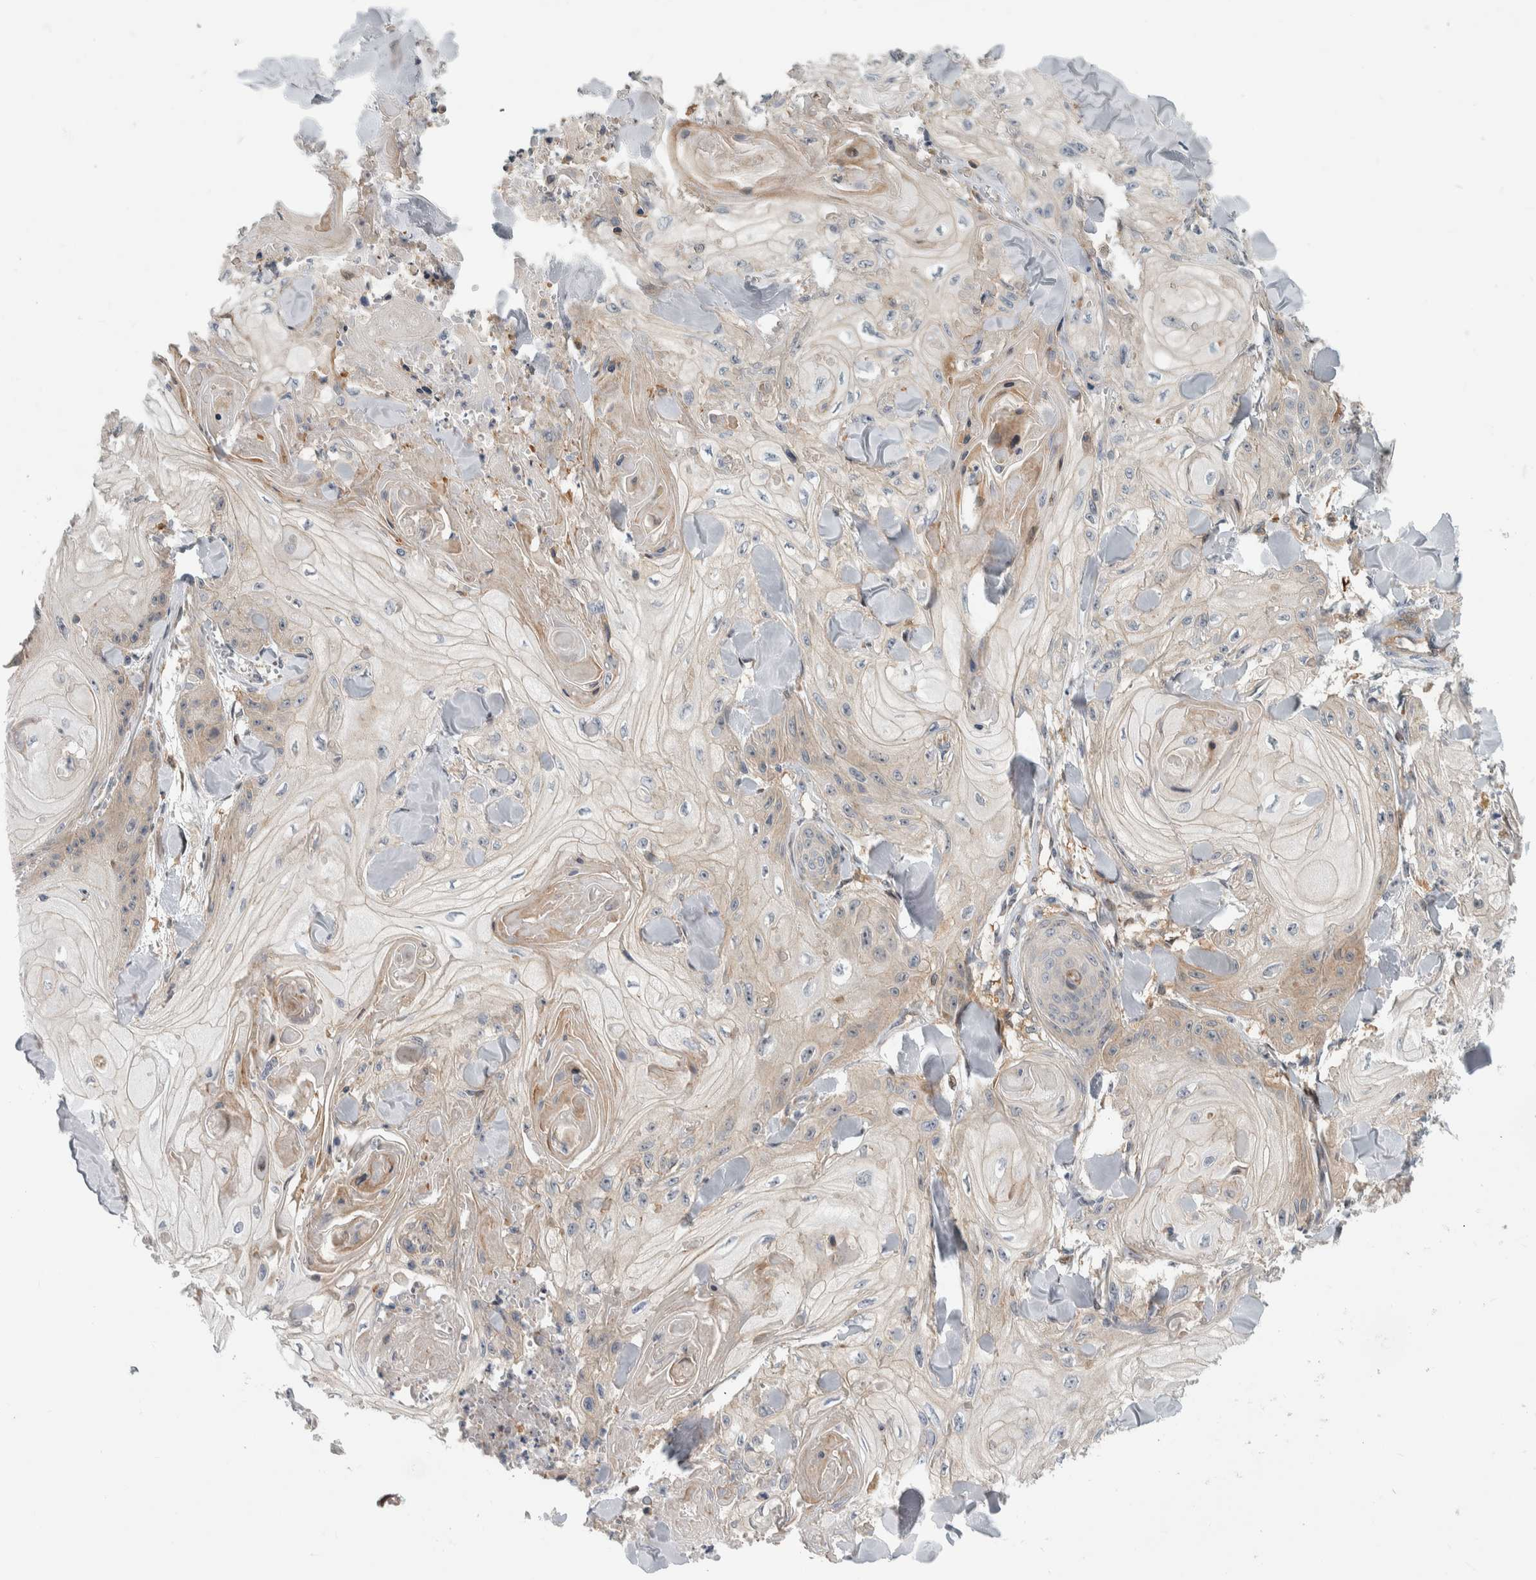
{"staining": {"intensity": "weak", "quantity": "<25%", "location": "cytoplasmic/membranous"}, "tissue": "skin cancer", "cell_type": "Tumor cells", "image_type": "cancer", "snomed": [{"axis": "morphology", "description": "Squamous cell carcinoma, NOS"}, {"axis": "topography", "description": "Skin"}], "caption": "Human skin squamous cell carcinoma stained for a protein using immunohistochemistry demonstrates no staining in tumor cells.", "gene": "MSL1", "patient": {"sex": "male", "age": 74}}